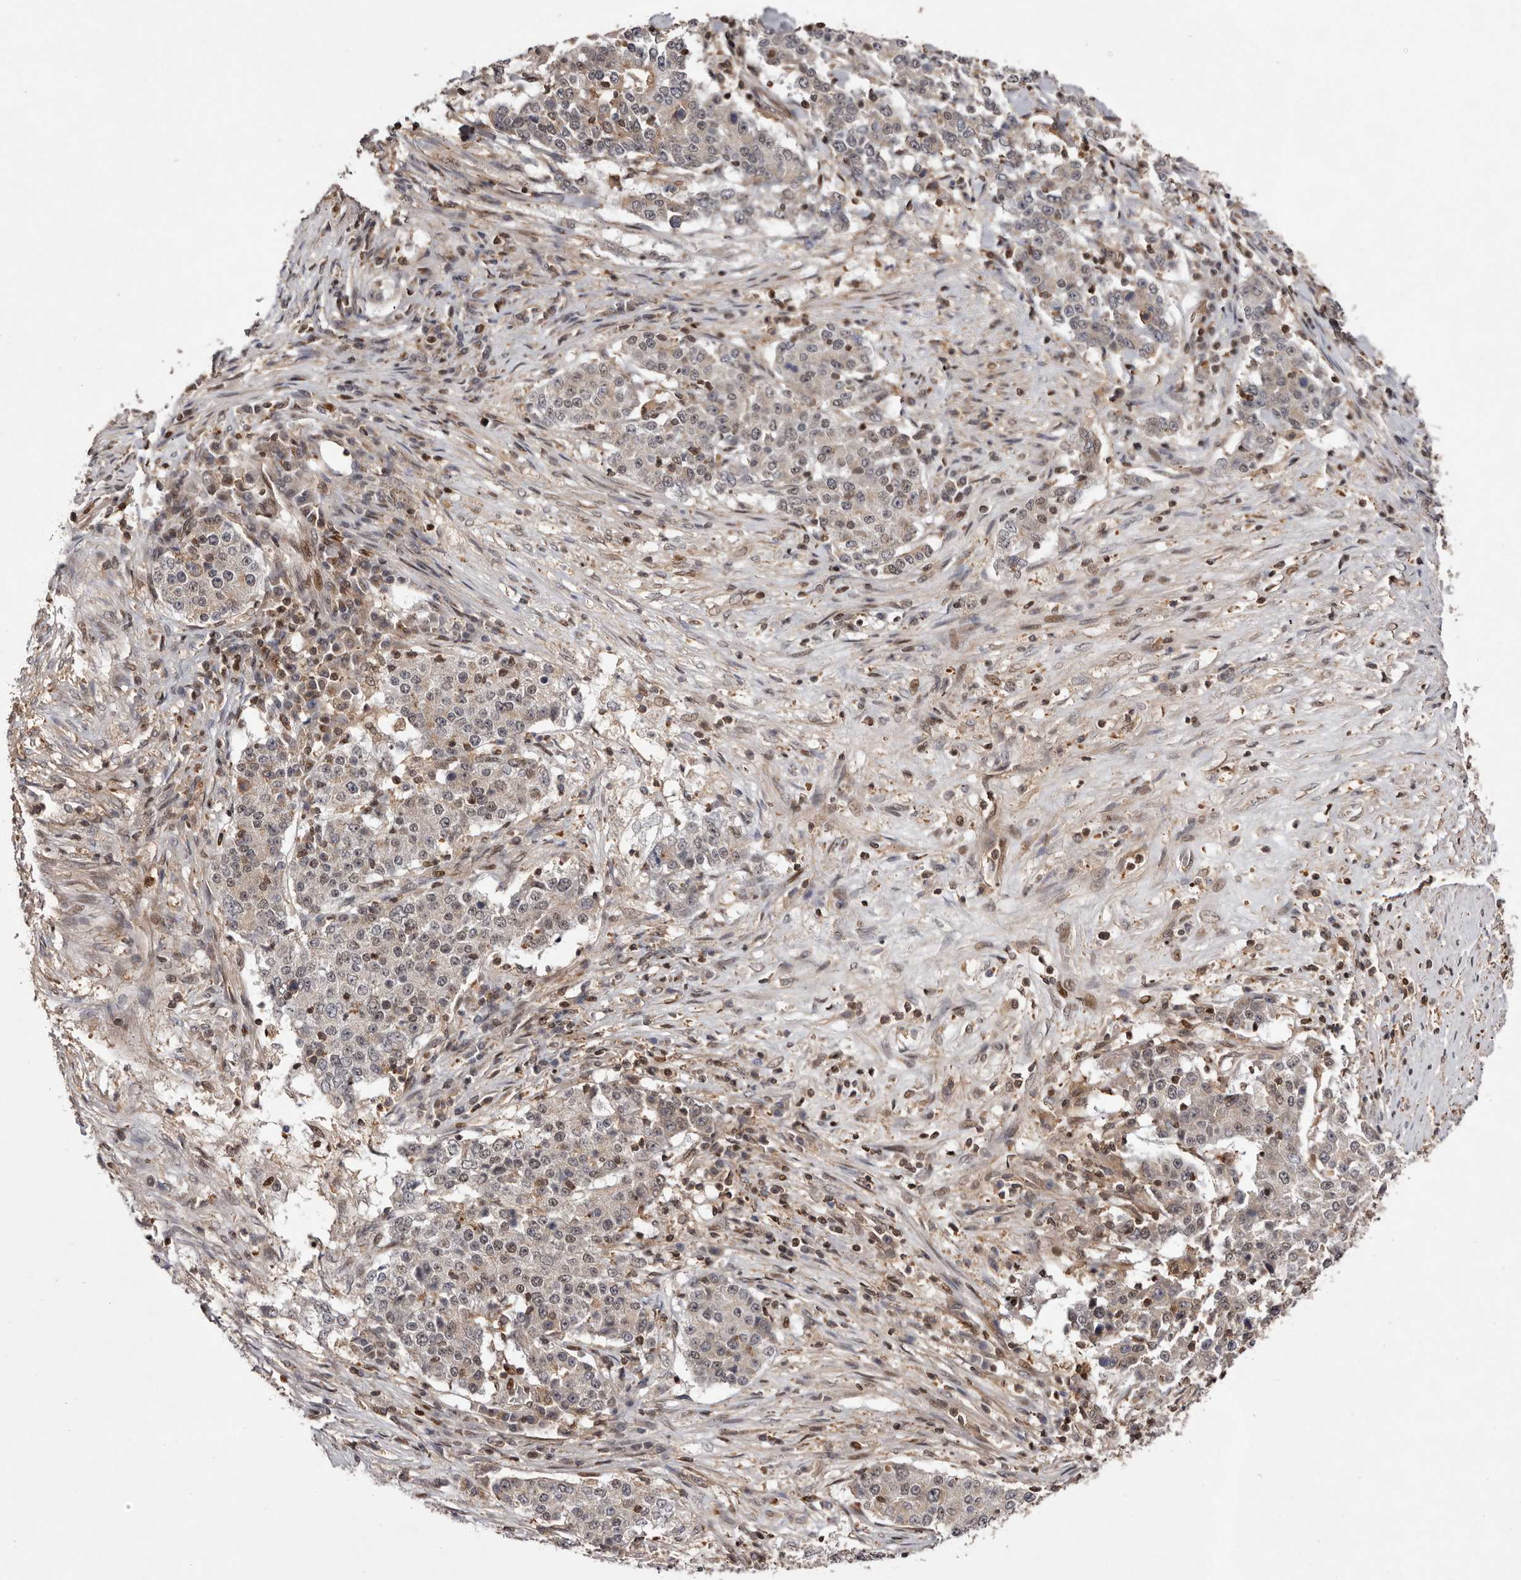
{"staining": {"intensity": "weak", "quantity": "<25%", "location": "nuclear"}, "tissue": "stomach cancer", "cell_type": "Tumor cells", "image_type": "cancer", "snomed": [{"axis": "morphology", "description": "Adenocarcinoma, NOS"}, {"axis": "topography", "description": "Stomach"}], "caption": "A high-resolution micrograph shows immunohistochemistry staining of stomach cancer (adenocarcinoma), which exhibits no significant positivity in tumor cells.", "gene": "FBXO5", "patient": {"sex": "male", "age": 59}}